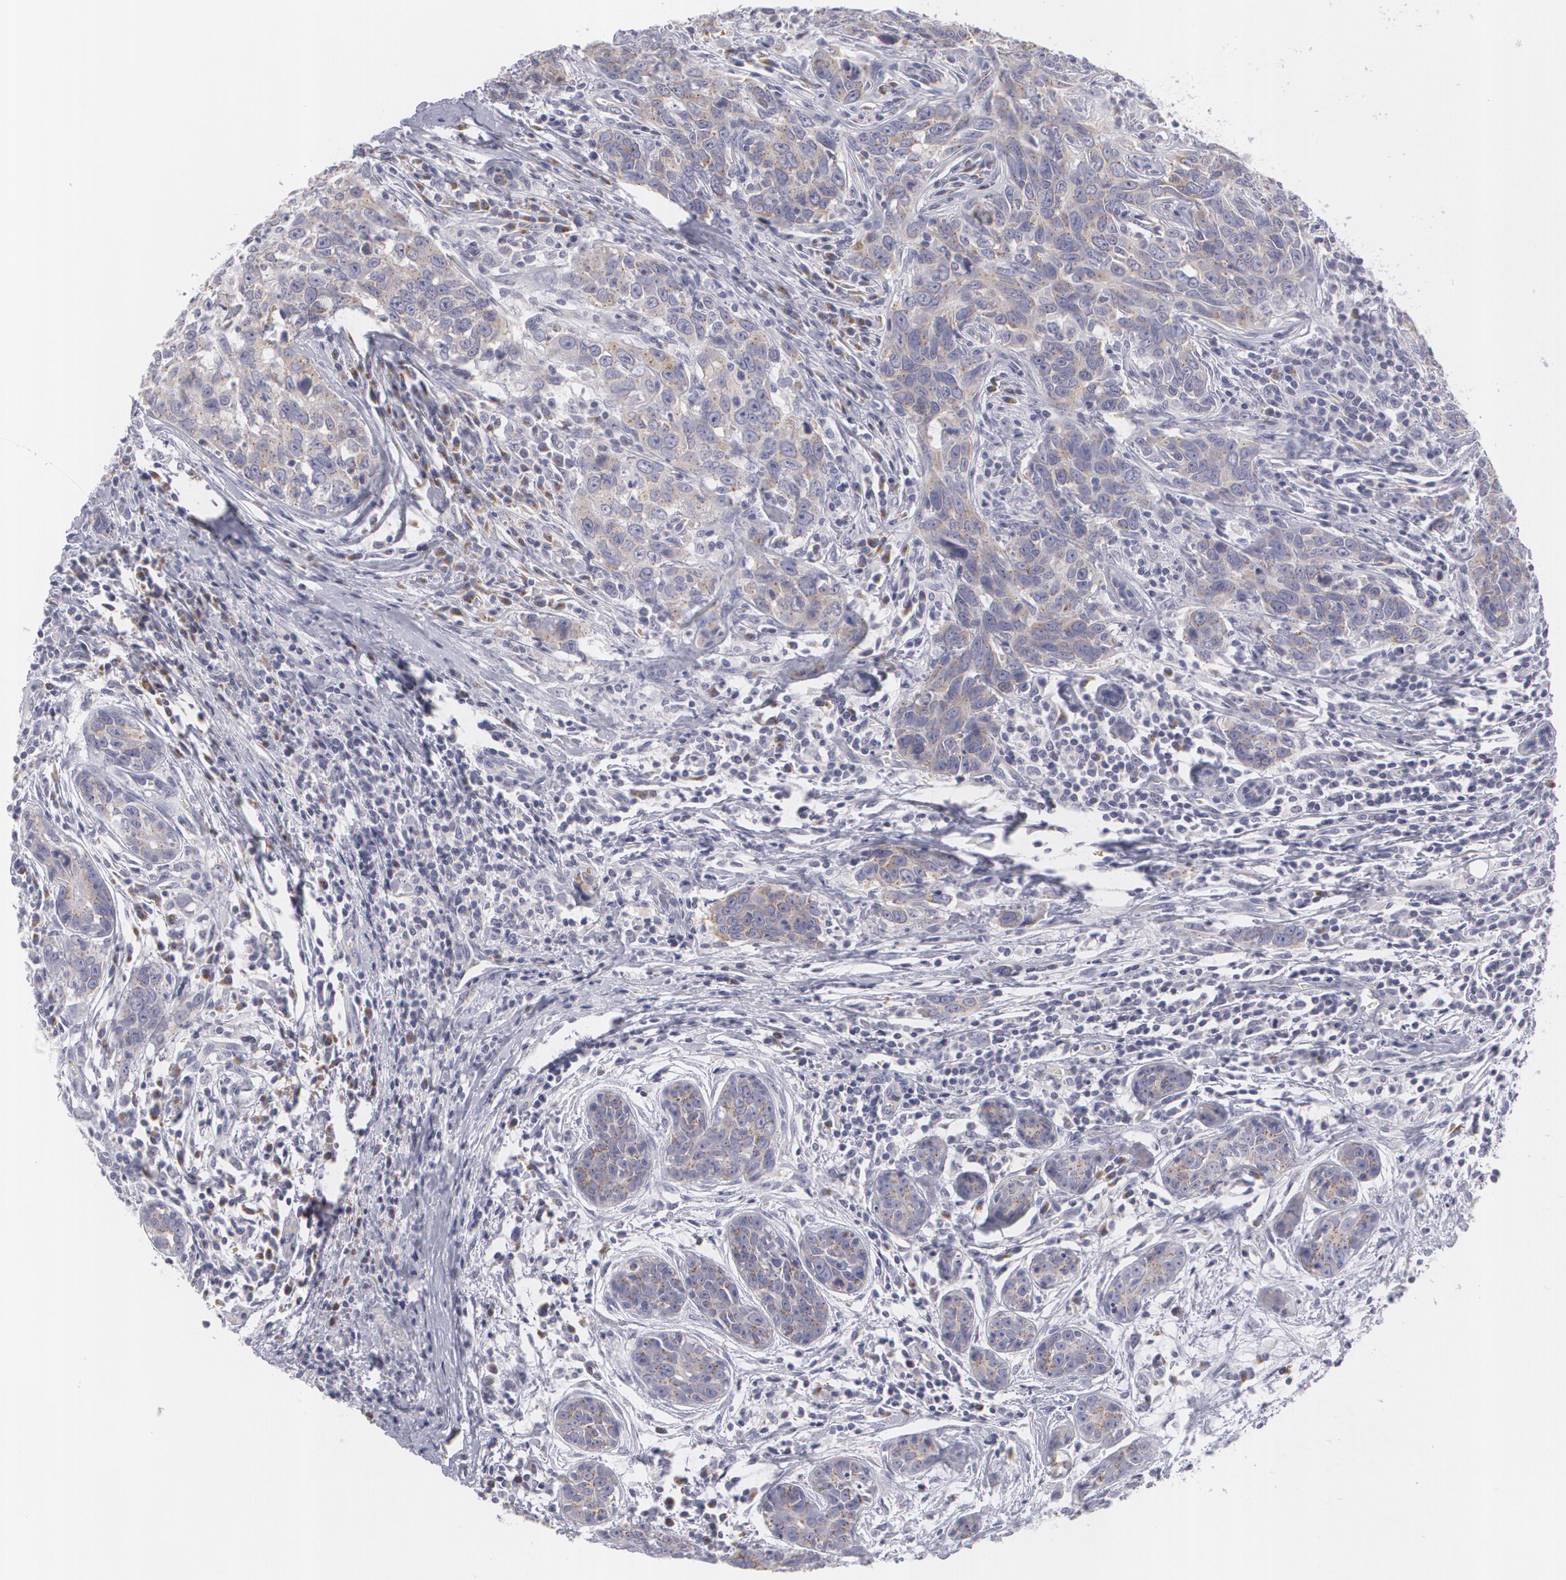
{"staining": {"intensity": "weak", "quantity": ">75%", "location": "cytoplasmic/membranous"}, "tissue": "breast cancer", "cell_type": "Tumor cells", "image_type": "cancer", "snomed": [{"axis": "morphology", "description": "Duct carcinoma"}, {"axis": "topography", "description": "Breast"}], "caption": "This is a histology image of immunohistochemistry staining of breast cancer, which shows weak expression in the cytoplasmic/membranous of tumor cells.", "gene": "MBNL3", "patient": {"sex": "female", "age": 50}}